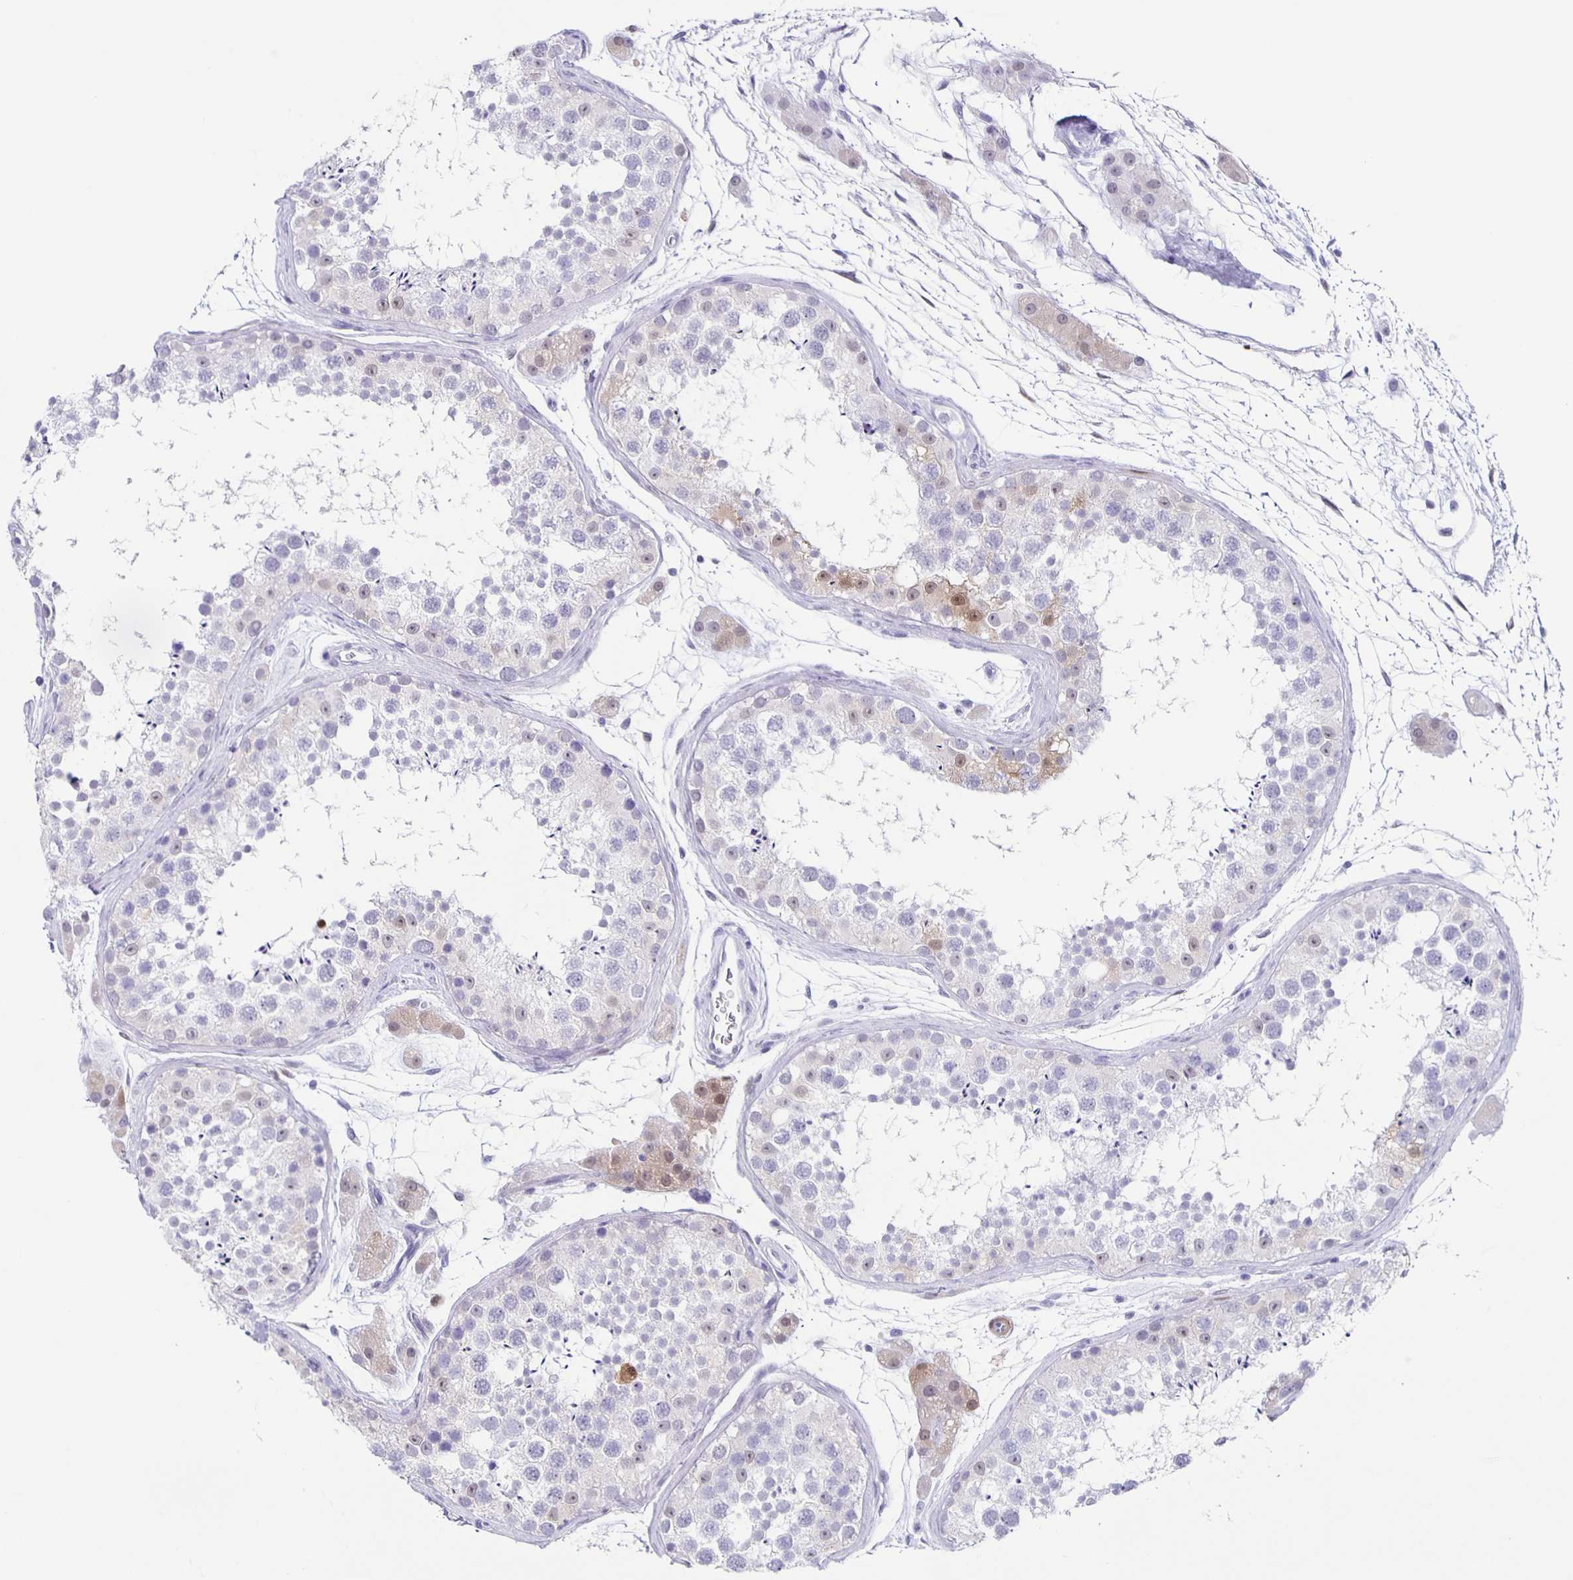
{"staining": {"intensity": "moderate", "quantity": "<25%", "location": "nuclear"}, "tissue": "testis", "cell_type": "Cells in seminiferous ducts", "image_type": "normal", "snomed": [{"axis": "morphology", "description": "Normal tissue, NOS"}, {"axis": "topography", "description": "Testis"}], "caption": "Immunohistochemical staining of unremarkable testis demonstrates moderate nuclear protein positivity in approximately <25% of cells in seminiferous ducts. The staining was performed using DAB, with brown indicating positive protein expression. Nuclei are stained blue with hematoxylin.", "gene": "TPPP", "patient": {"sex": "male", "age": 41}}